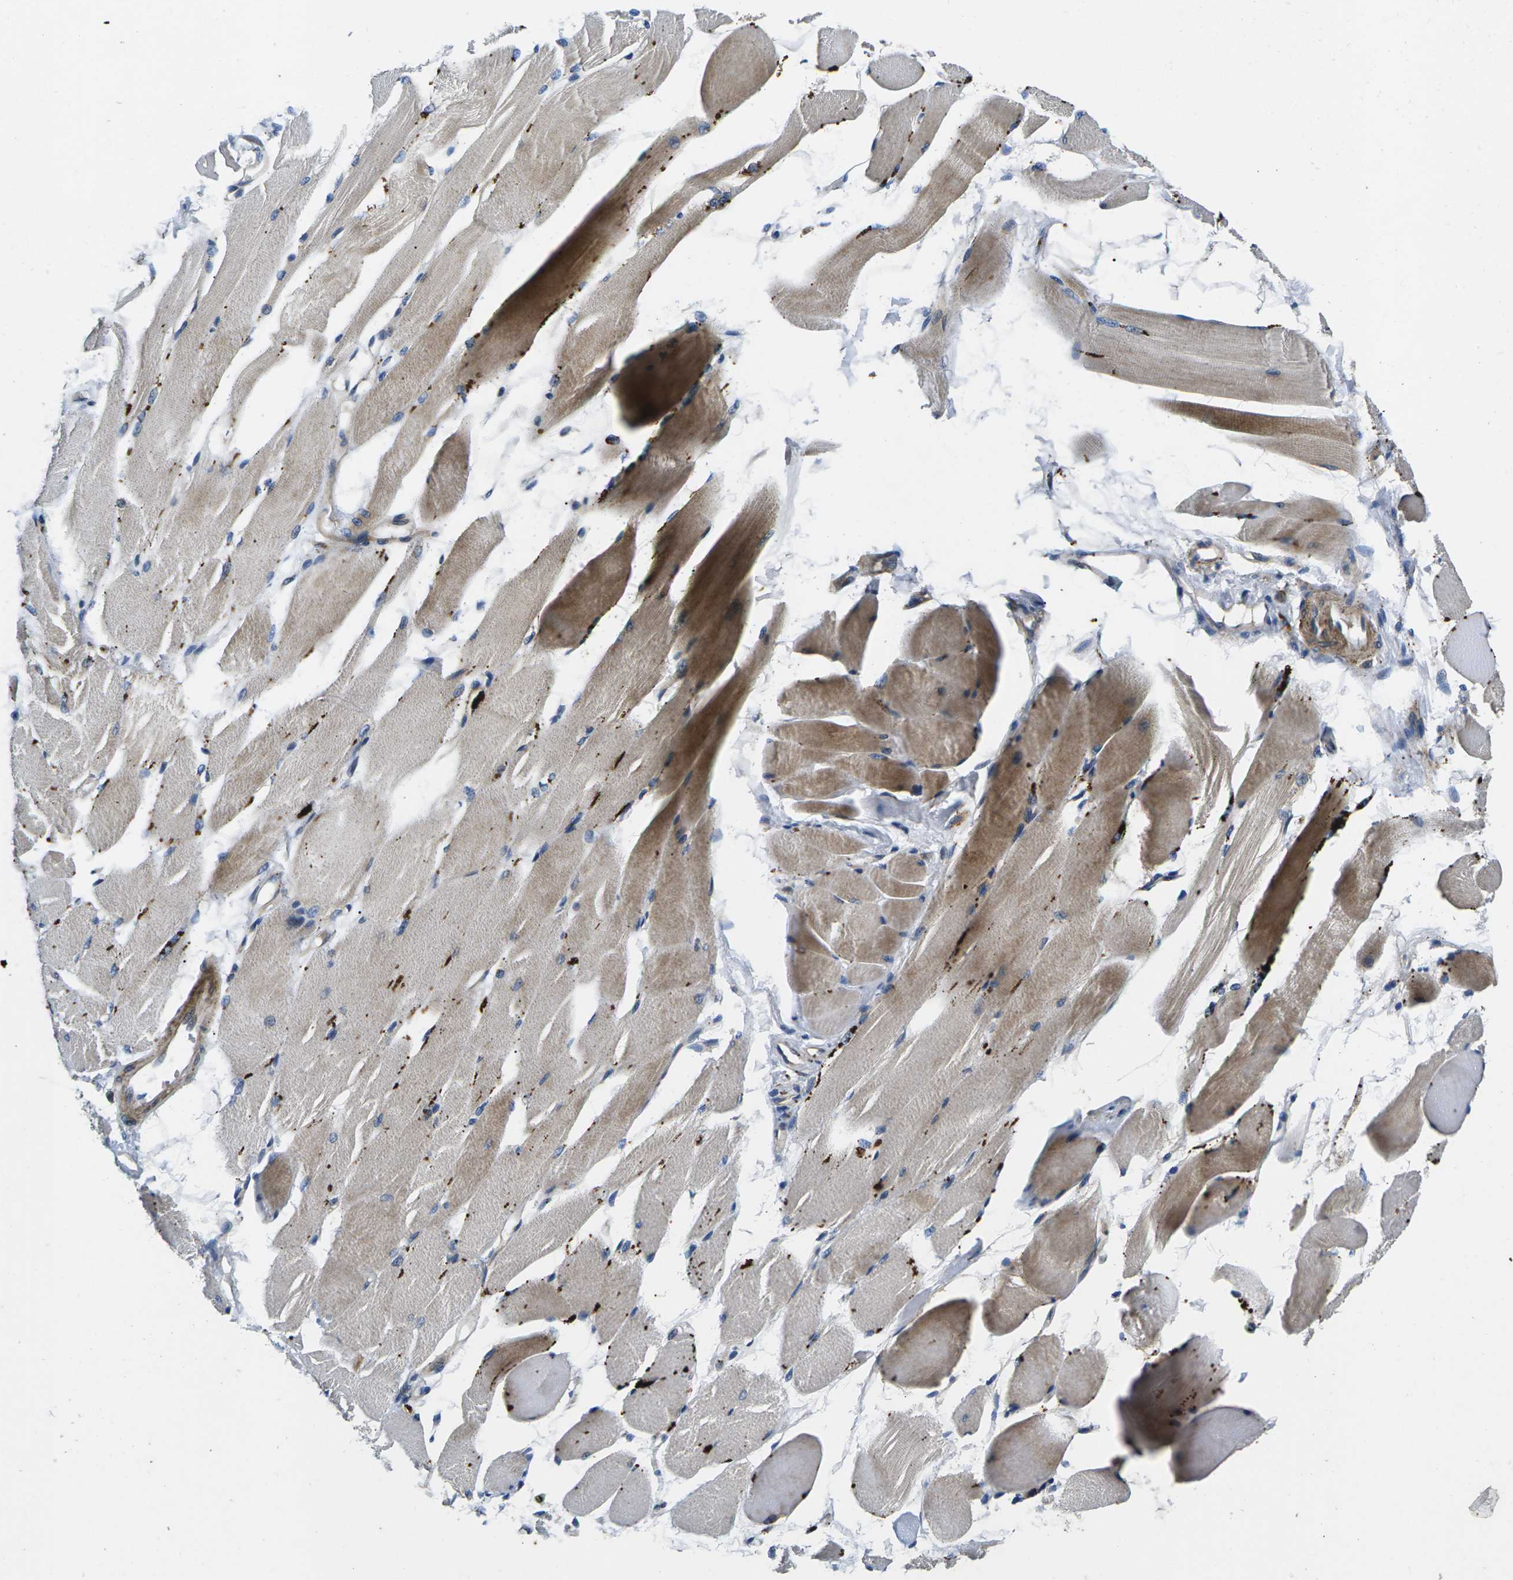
{"staining": {"intensity": "moderate", "quantity": "25%-75%", "location": "cytoplasmic/membranous"}, "tissue": "skeletal muscle", "cell_type": "Myocytes", "image_type": "normal", "snomed": [{"axis": "morphology", "description": "Normal tissue, NOS"}, {"axis": "topography", "description": "Skeletal muscle"}, {"axis": "topography", "description": "Peripheral nerve tissue"}], "caption": "Skeletal muscle stained with IHC reveals moderate cytoplasmic/membranous expression in about 25%-75% of myocytes.", "gene": "PLCE1", "patient": {"sex": "female", "age": 84}}